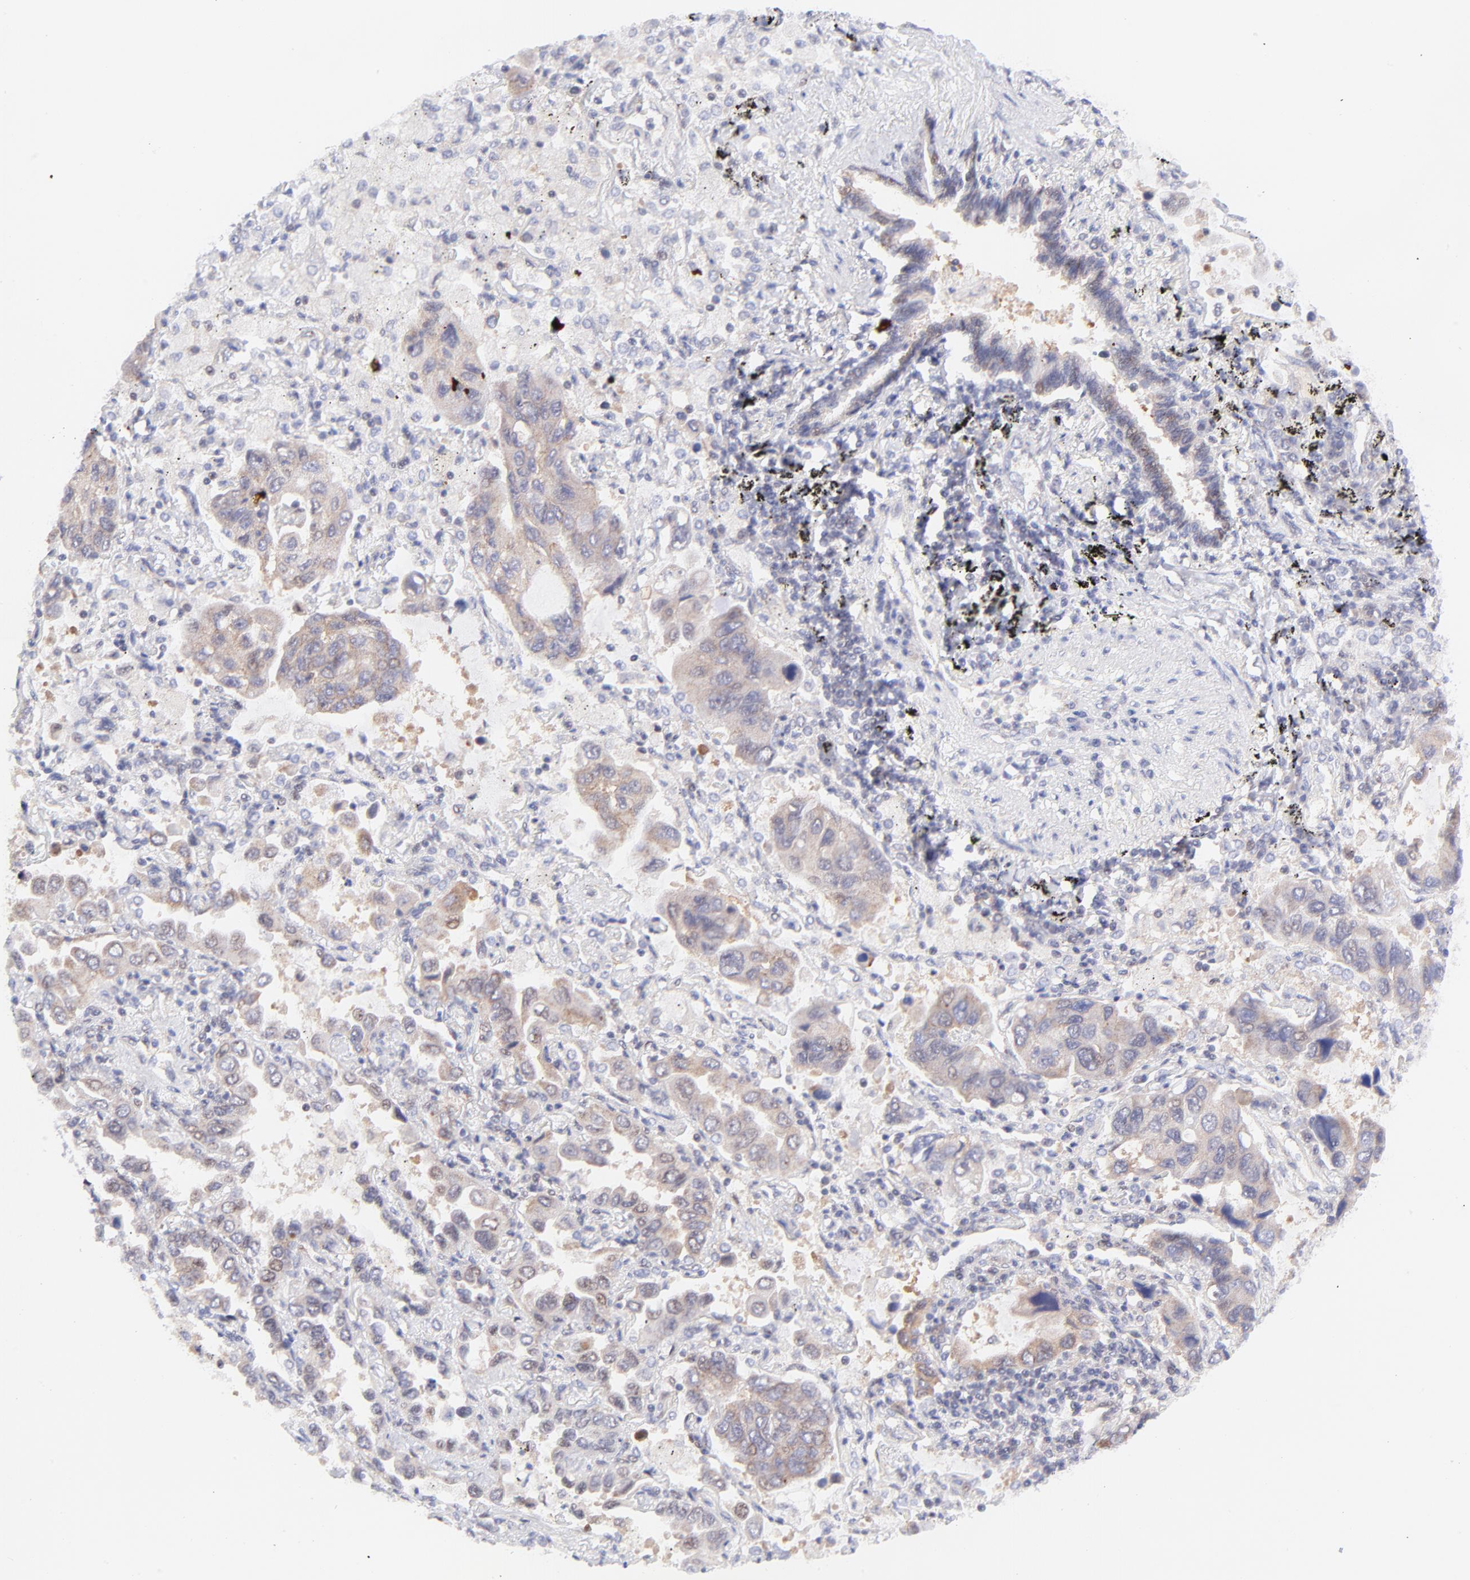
{"staining": {"intensity": "weak", "quantity": ">75%", "location": "cytoplasmic/membranous"}, "tissue": "lung cancer", "cell_type": "Tumor cells", "image_type": "cancer", "snomed": [{"axis": "morphology", "description": "Adenocarcinoma, NOS"}, {"axis": "topography", "description": "Lung"}], "caption": "This image exhibits lung adenocarcinoma stained with immunohistochemistry to label a protein in brown. The cytoplasmic/membranous of tumor cells show weak positivity for the protein. Nuclei are counter-stained blue.", "gene": "PBDC1", "patient": {"sex": "male", "age": 64}}